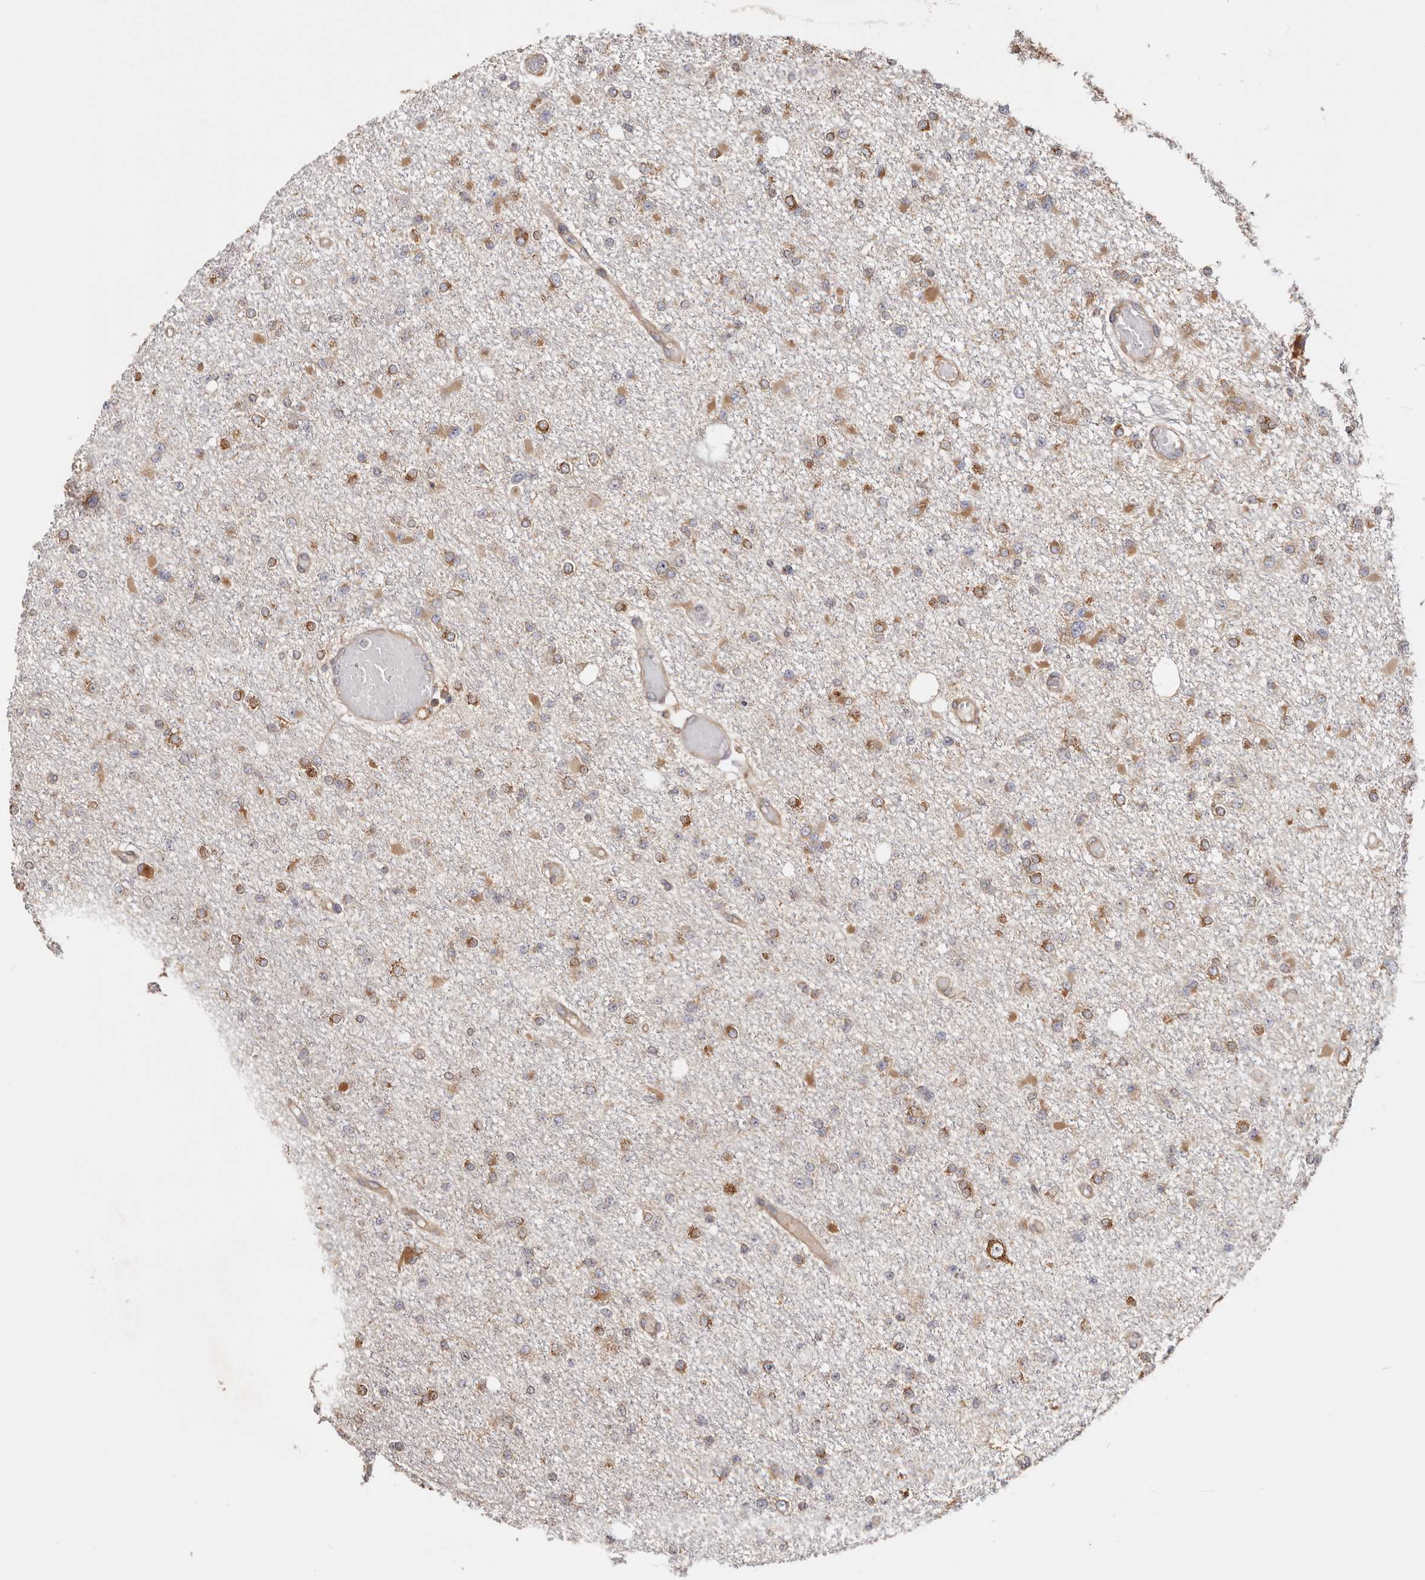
{"staining": {"intensity": "moderate", "quantity": ">75%", "location": "cytoplasmic/membranous"}, "tissue": "glioma", "cell_type": "Tumor cells", "image_type": "cancer", "snomed": [{"axis": "morphology", "description": "Glioma, malignant, Low grade"}, {"axis": "topography", "description": "Brain"}], "caption": "Approximately >75% of tumor cells in human glioma reveal moderate cytoplasmic/membranous protein staining as visualized by brown immunohistochemical staining.", "gene": "EPRS1", "patient": {"sex": "female", "age": 22}}